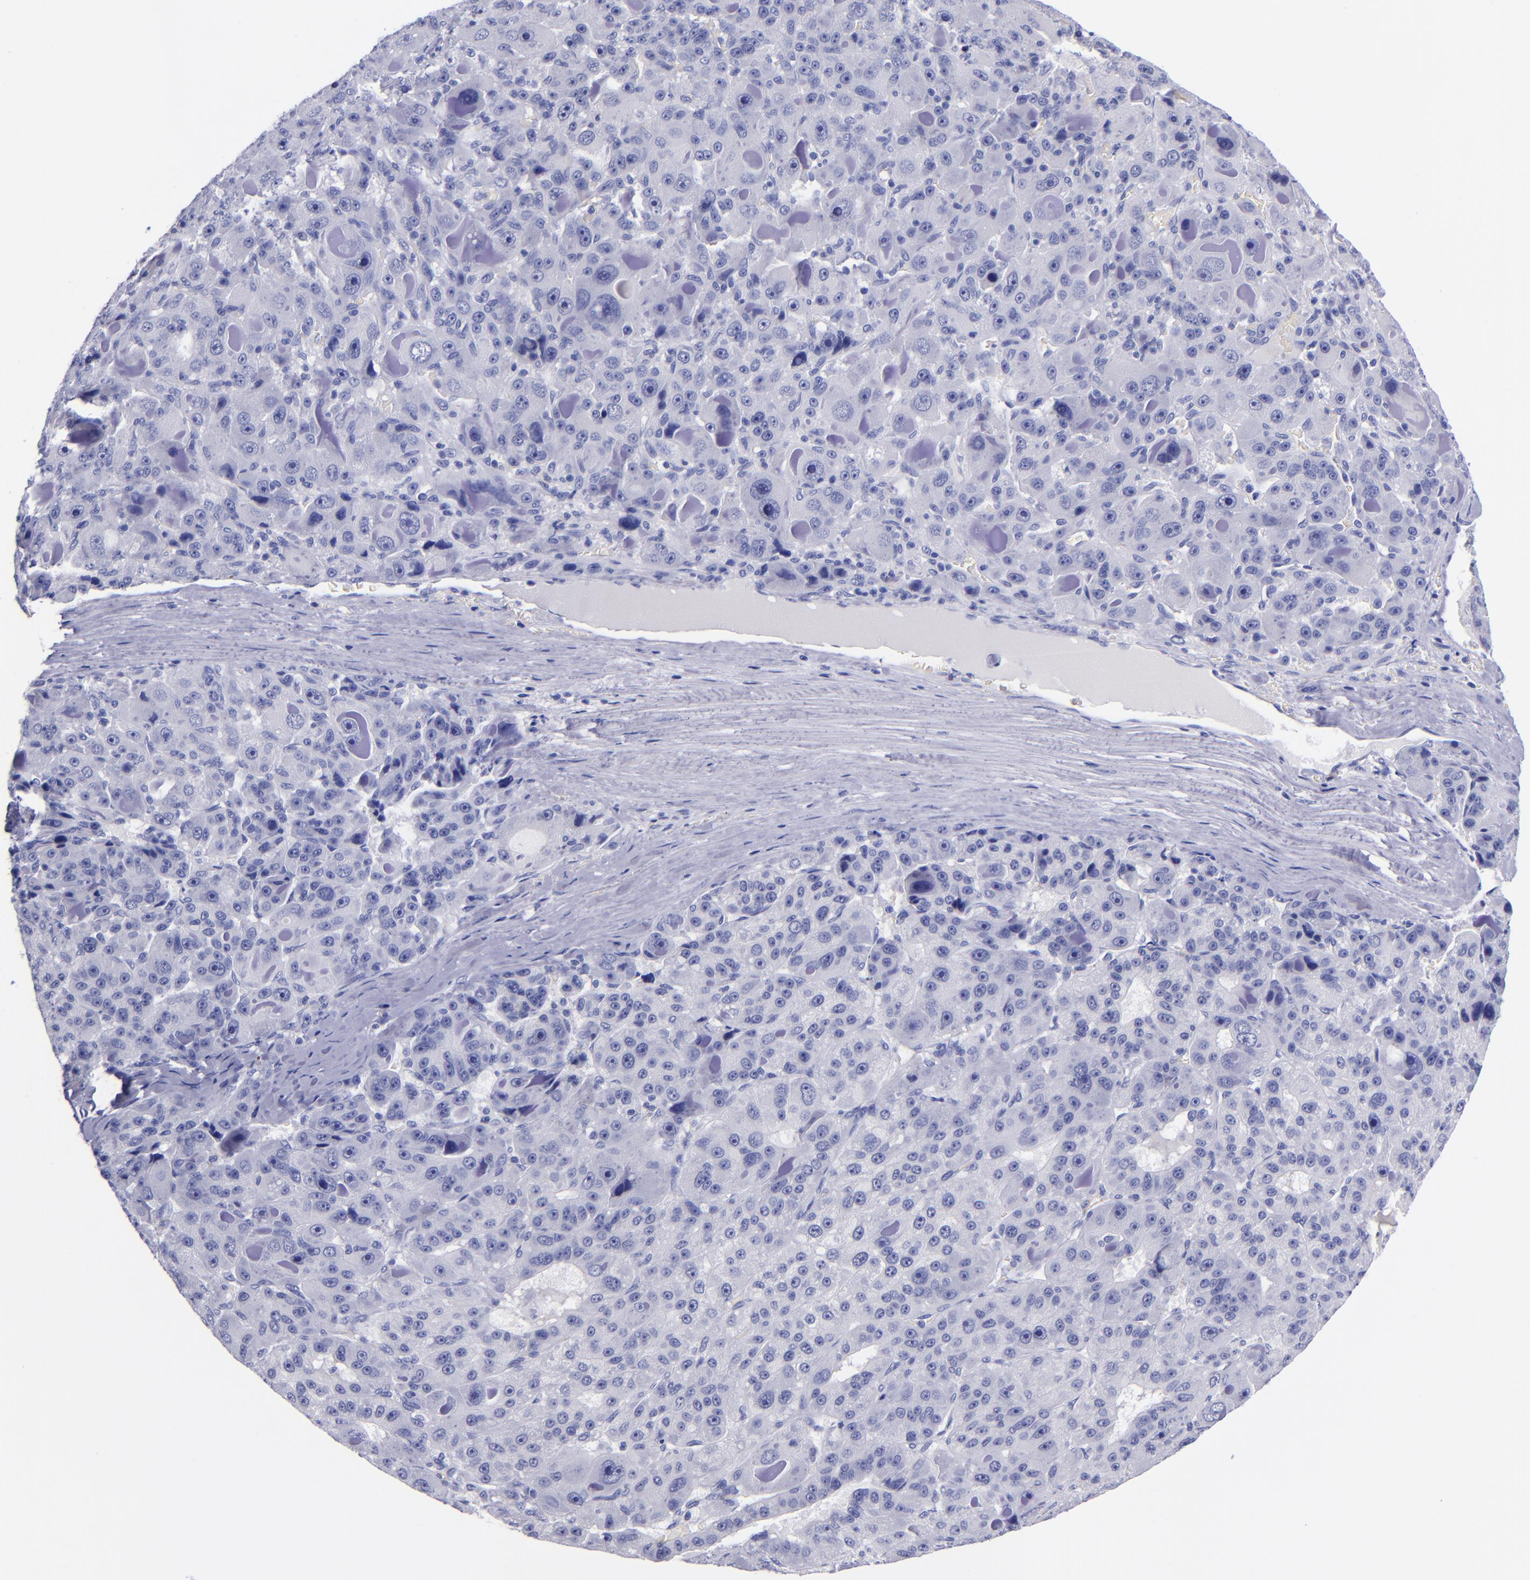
{"staining": {"intensity": "negative", "quantity": "none", "location": "none"}, "tissue": "liver cancer", "cell_type": "Tumor cells", "image_type": "cancer", "snomed": [{"axis": "morphology", "description": "Carcinoma, Hepatocellular, NOS"}, {"axis": "topography", "description": "Liver"}], "caption": "A micrograph of liver cancer (hepatocellular carcinoma) stained for a protein shows no brown staining in tumor cells.", "gene": "SV2A", "patient": {"sex": "male", "age": 76}}